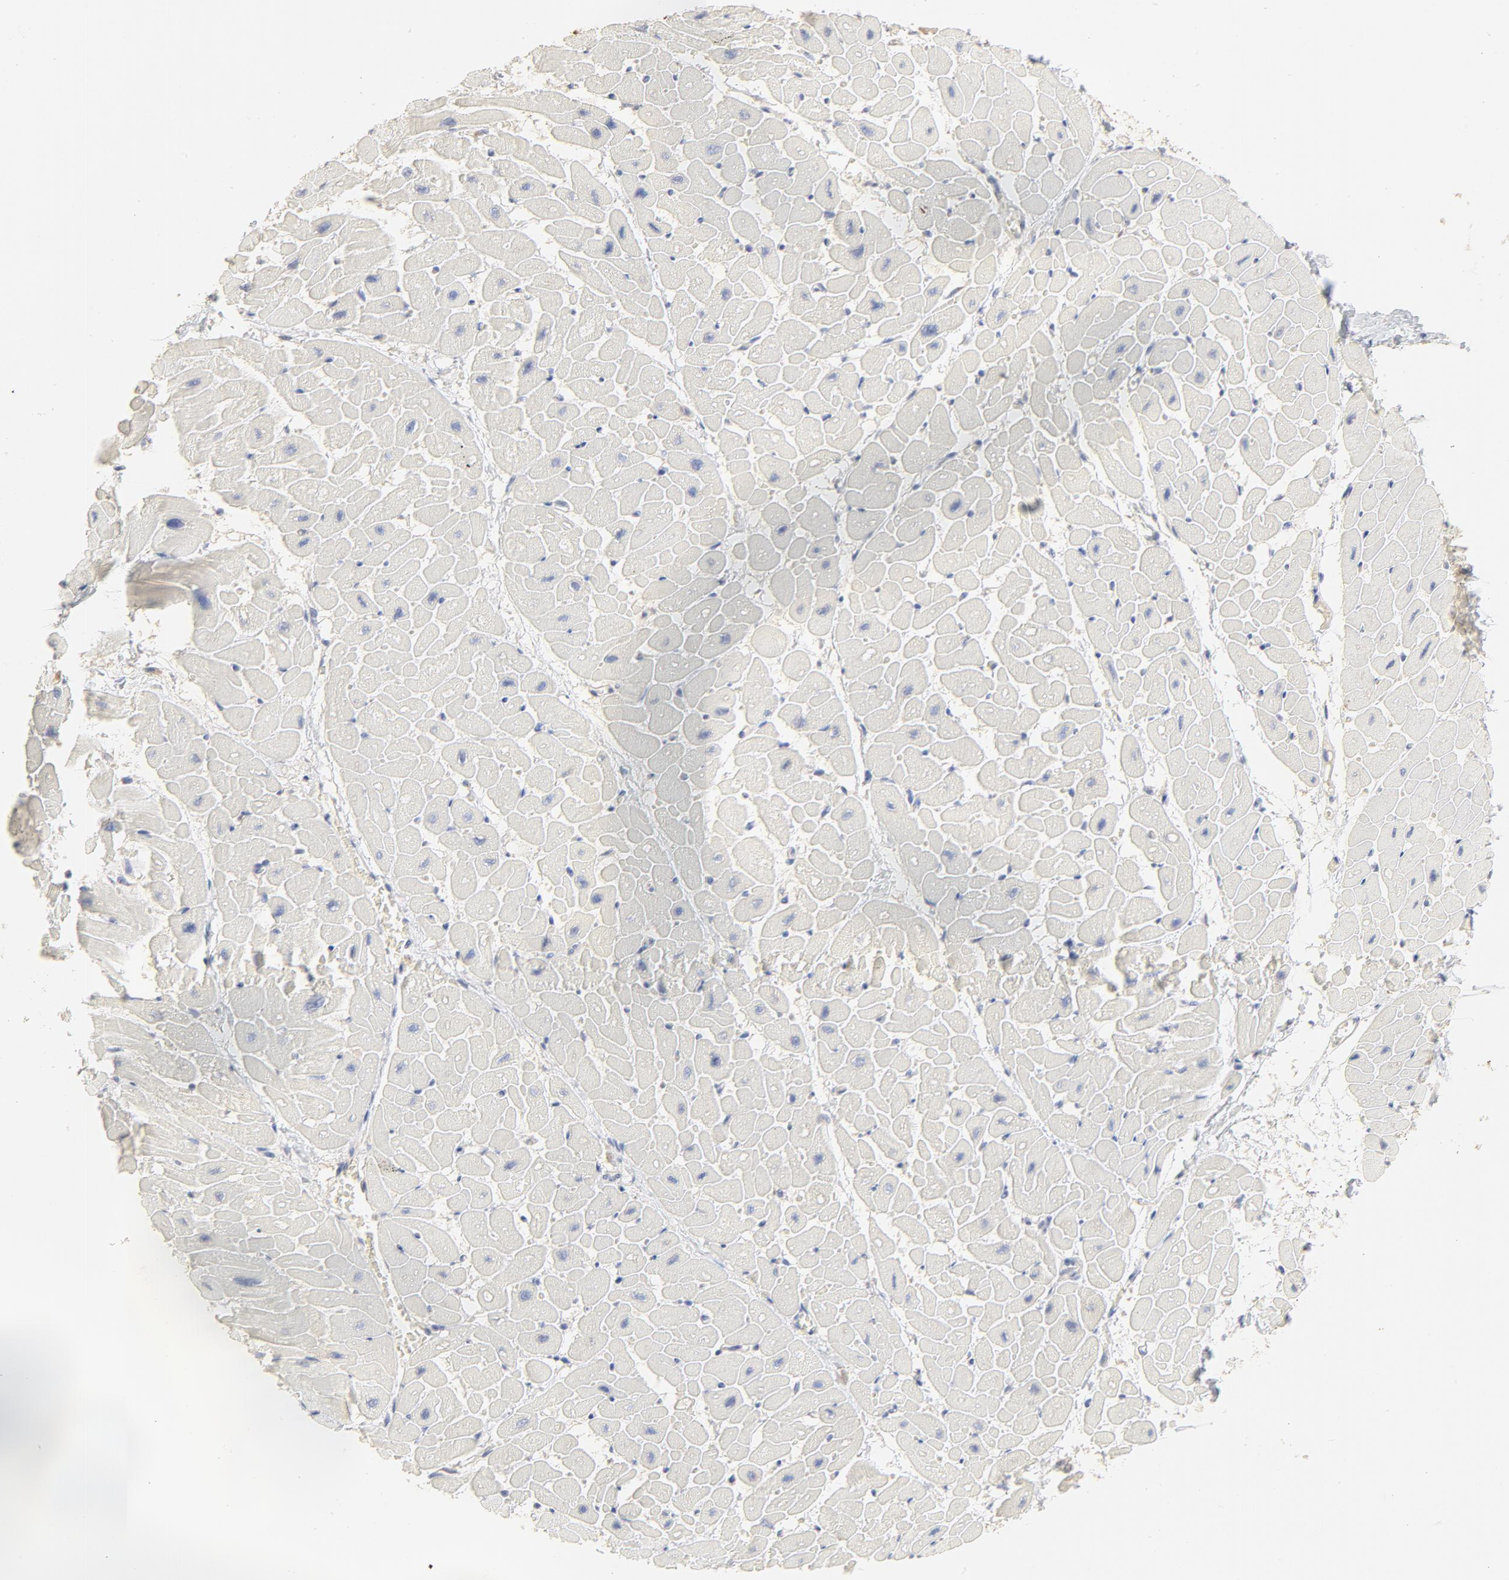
{"staining": {"intensity": "negative", "quantity": "none", "location": "none"}, "tissue": "heart muscle", "cell_type": "Cardiomyocytes", "image_type": "normal", "snomed": [{"axis": "morphology", "description": "Normal tissue, NOS"}, {"axis": "topography", "description": "Heart"}], "caption": "Immunohistochemical staining of normal human heart muscle exhibits no significant expression in cardiomyocytes. Brightfield microscopy of immunohistochemistry stained with DAB (brown) and hematoxylin (blue), captured at high magnification.", "gene": "FCGBP", "patient": {"sex": "male", "age": 45}}